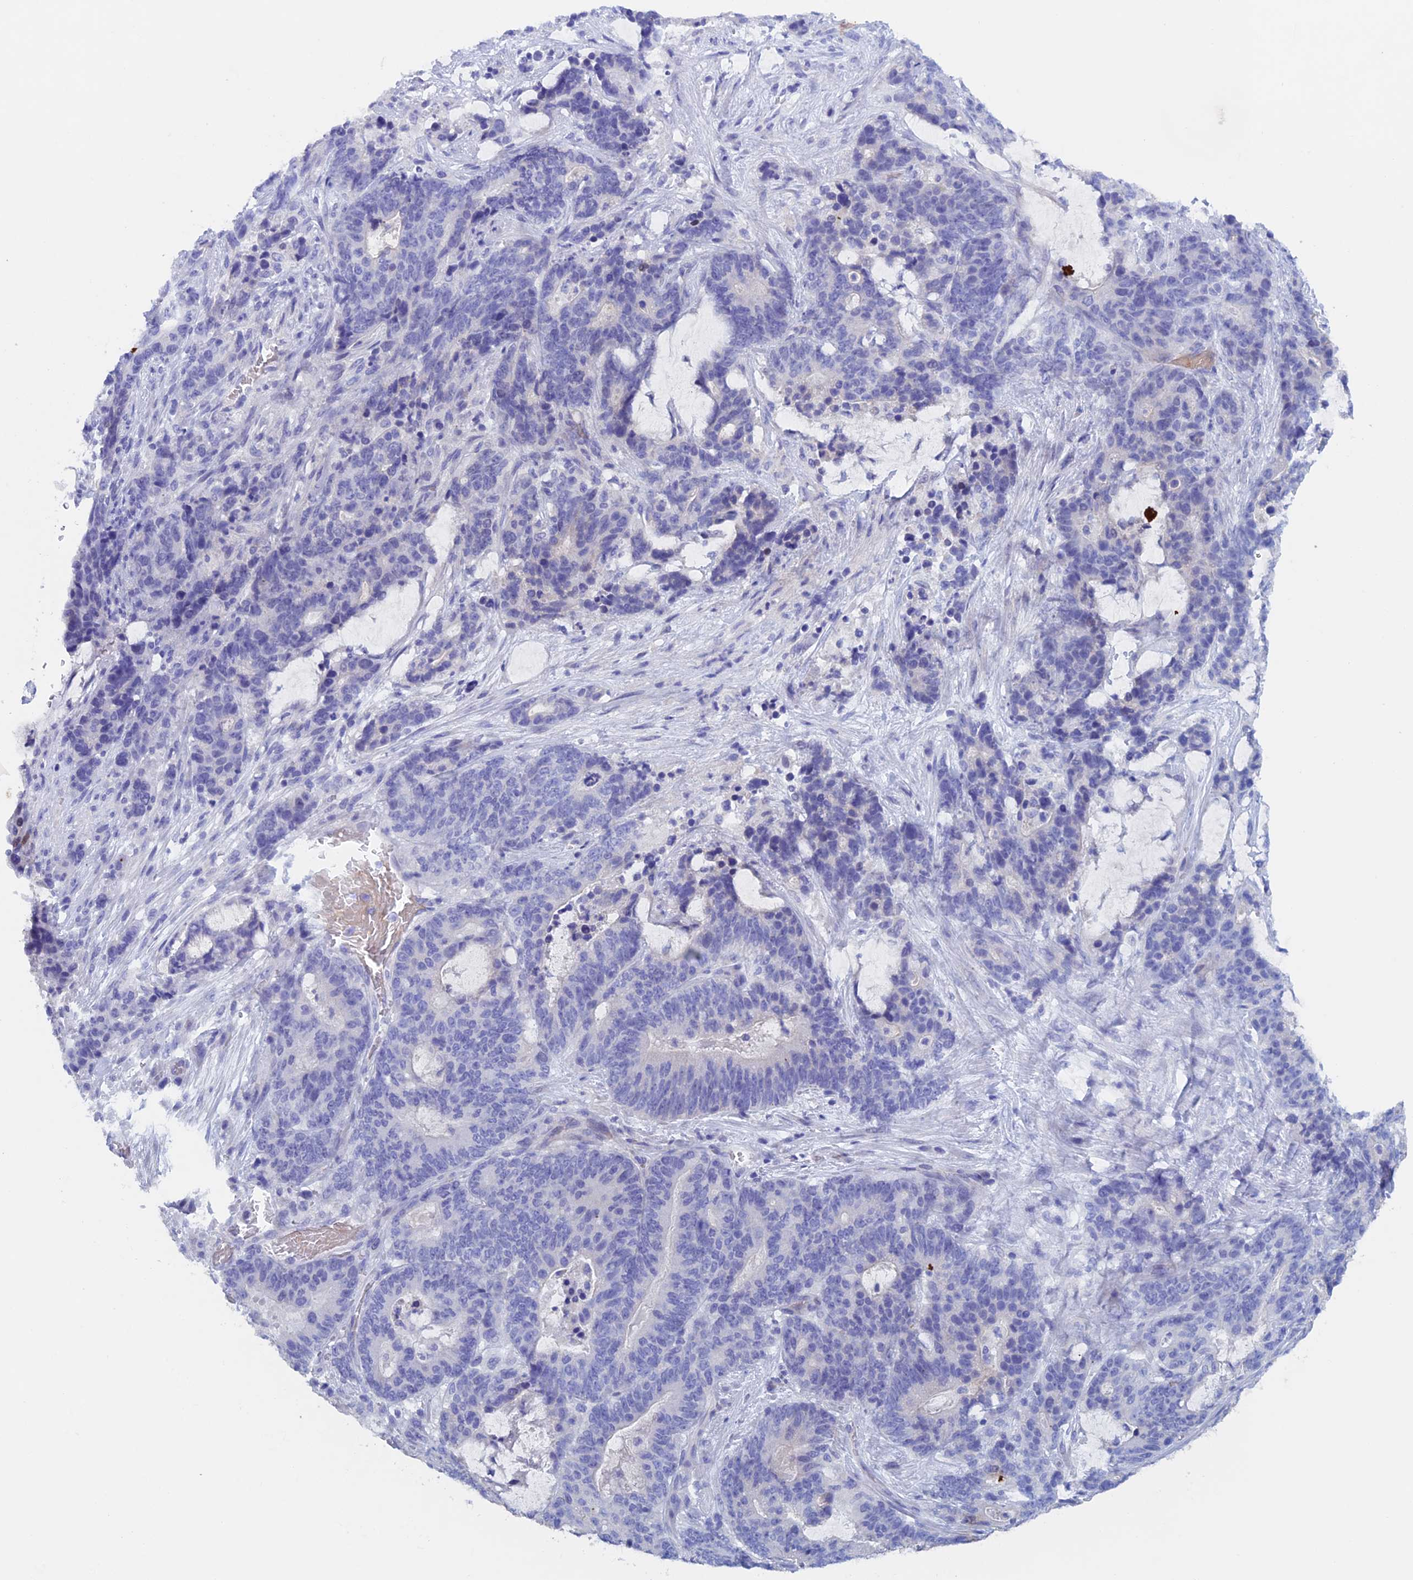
{"staining": {"intensity": "negative", "quantity": "none", "location": "none"}, "tissue": "stomach cancer", "cell_type": "Tumor cells", "image_type": "cancer", "snomed": [{"axis": "morphology", "description": "Normal tissue, NOS"}, {"axis": "morphology", "description": "Adenocarcinoma, NOS"}, {"axis": "topography", "description": "Stomach"}], "caption": "The immunohistochemistry micrograph has no significant positivity in tumor cells of adenocarcinoma (stomach) tissue.", "gene": "PSMC3IP", "patient": {"sex": "female", "age": 64}}